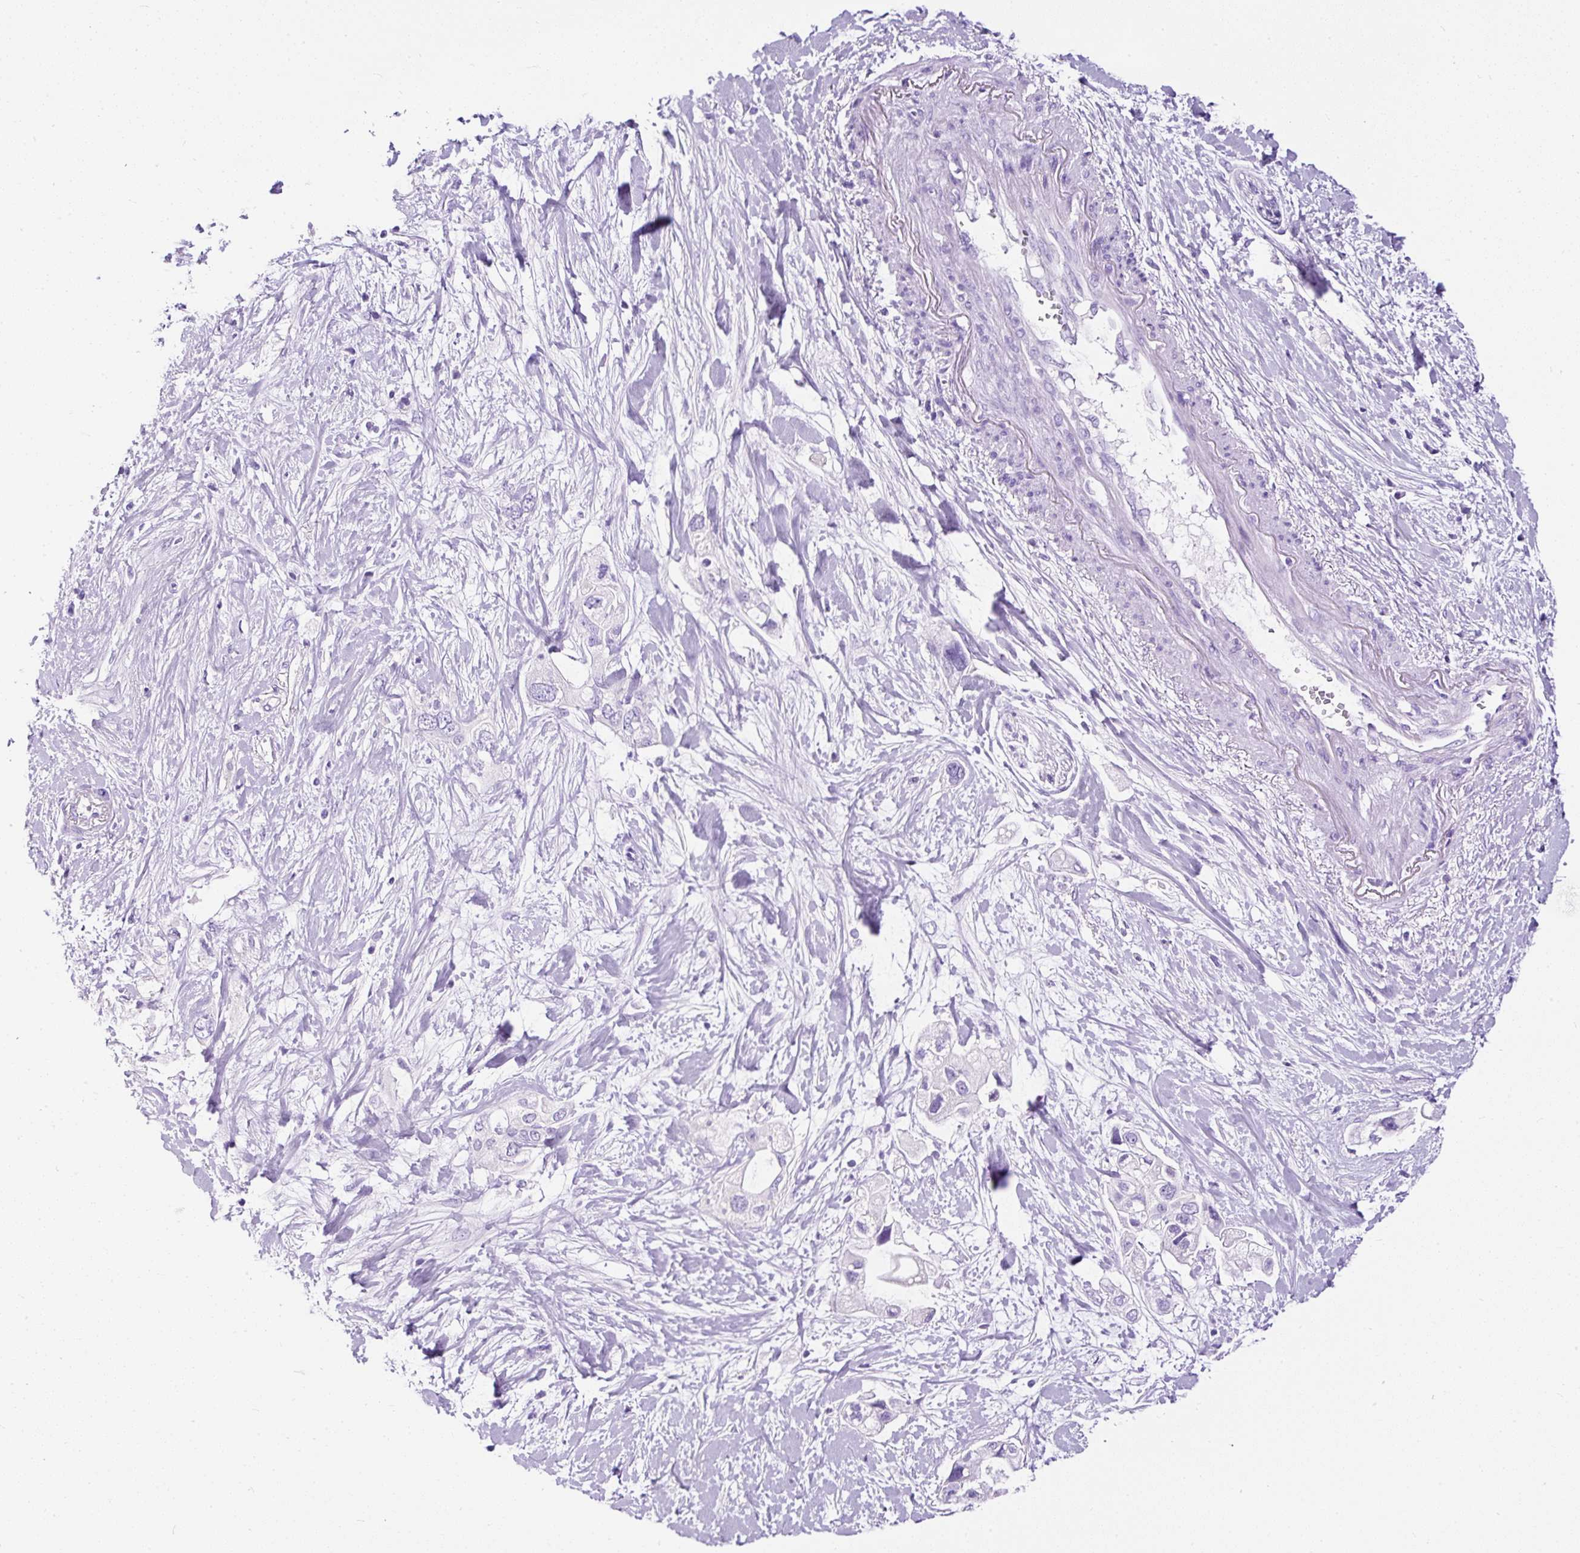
{"staining": {"intensity": "negative", "quantity": "none", "location": "none"}, "tissue": "pancreatic cancer", "cell_type": "Tumor cells", "image_type": "cancer", "snomed": [{"axis": "morphology", "description": "Adenocarcinoma, NOS"}, {"axis": "topography", "description": "Pancreas"}], "caption": "Pancreatic cancer was stained to show a protein in brown. There is no significant expression in tumor cells.", "gene": "STOX2", "patient": {"sex": "female", "age": 56}}